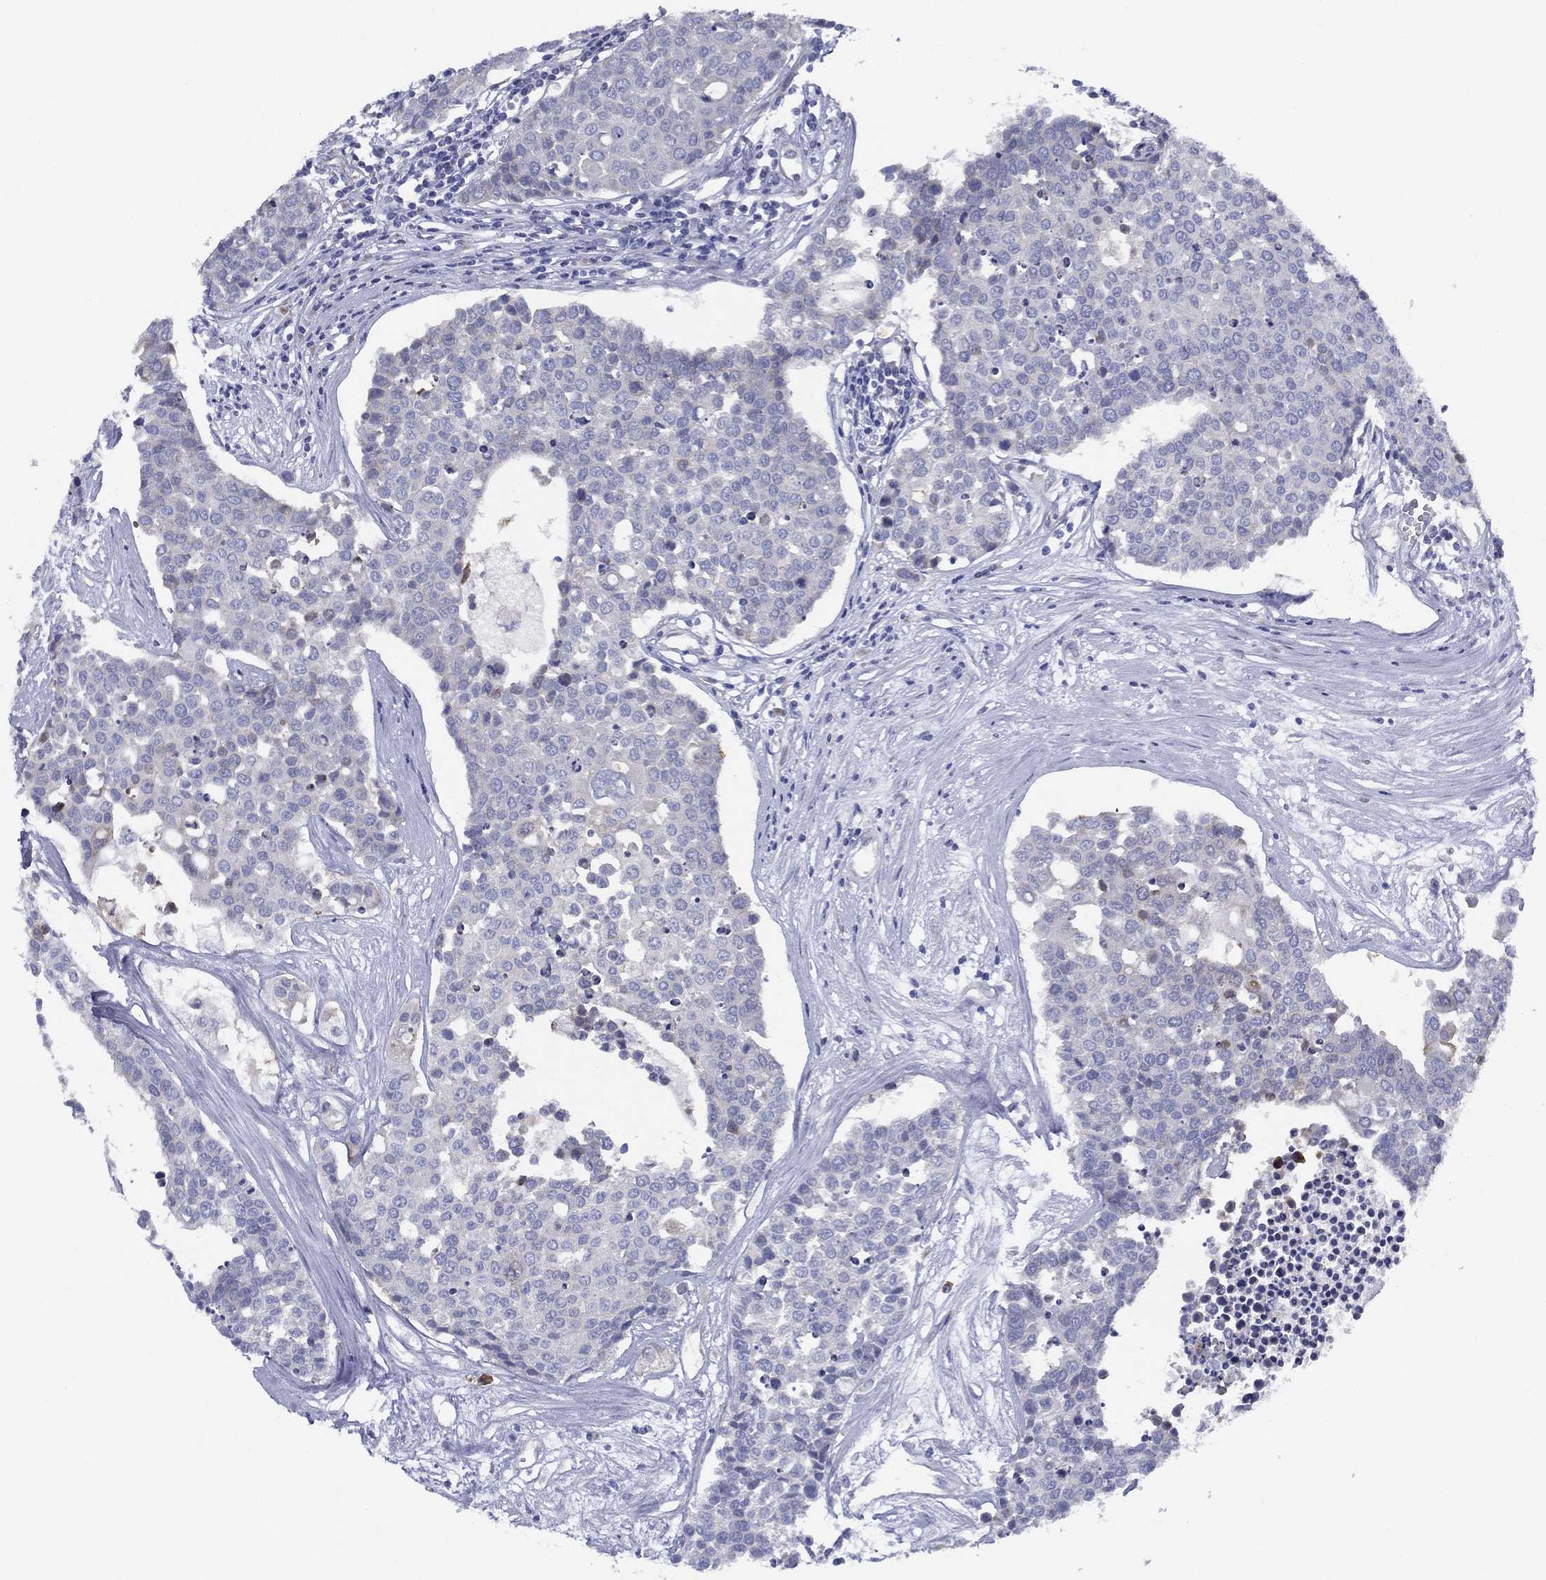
{"staining": {"intensity": "negative", "quantity": "none", "location": "none"}, "tissue": "carcinoid", "cell_type": "Tumor cells", "image_type": "cancer", "snomed": [{"axis": "morphology", "description": "Carcinoid, malignant, NOS"}, {"axis": "topography", "description": "Colon"}], "caption": "This is an immunohistochemistry image of human malignant carcinoid. There is no staining in tumor cells.", "gene": "ZNF223", "patient": {"sex": "male", "age": 81}}